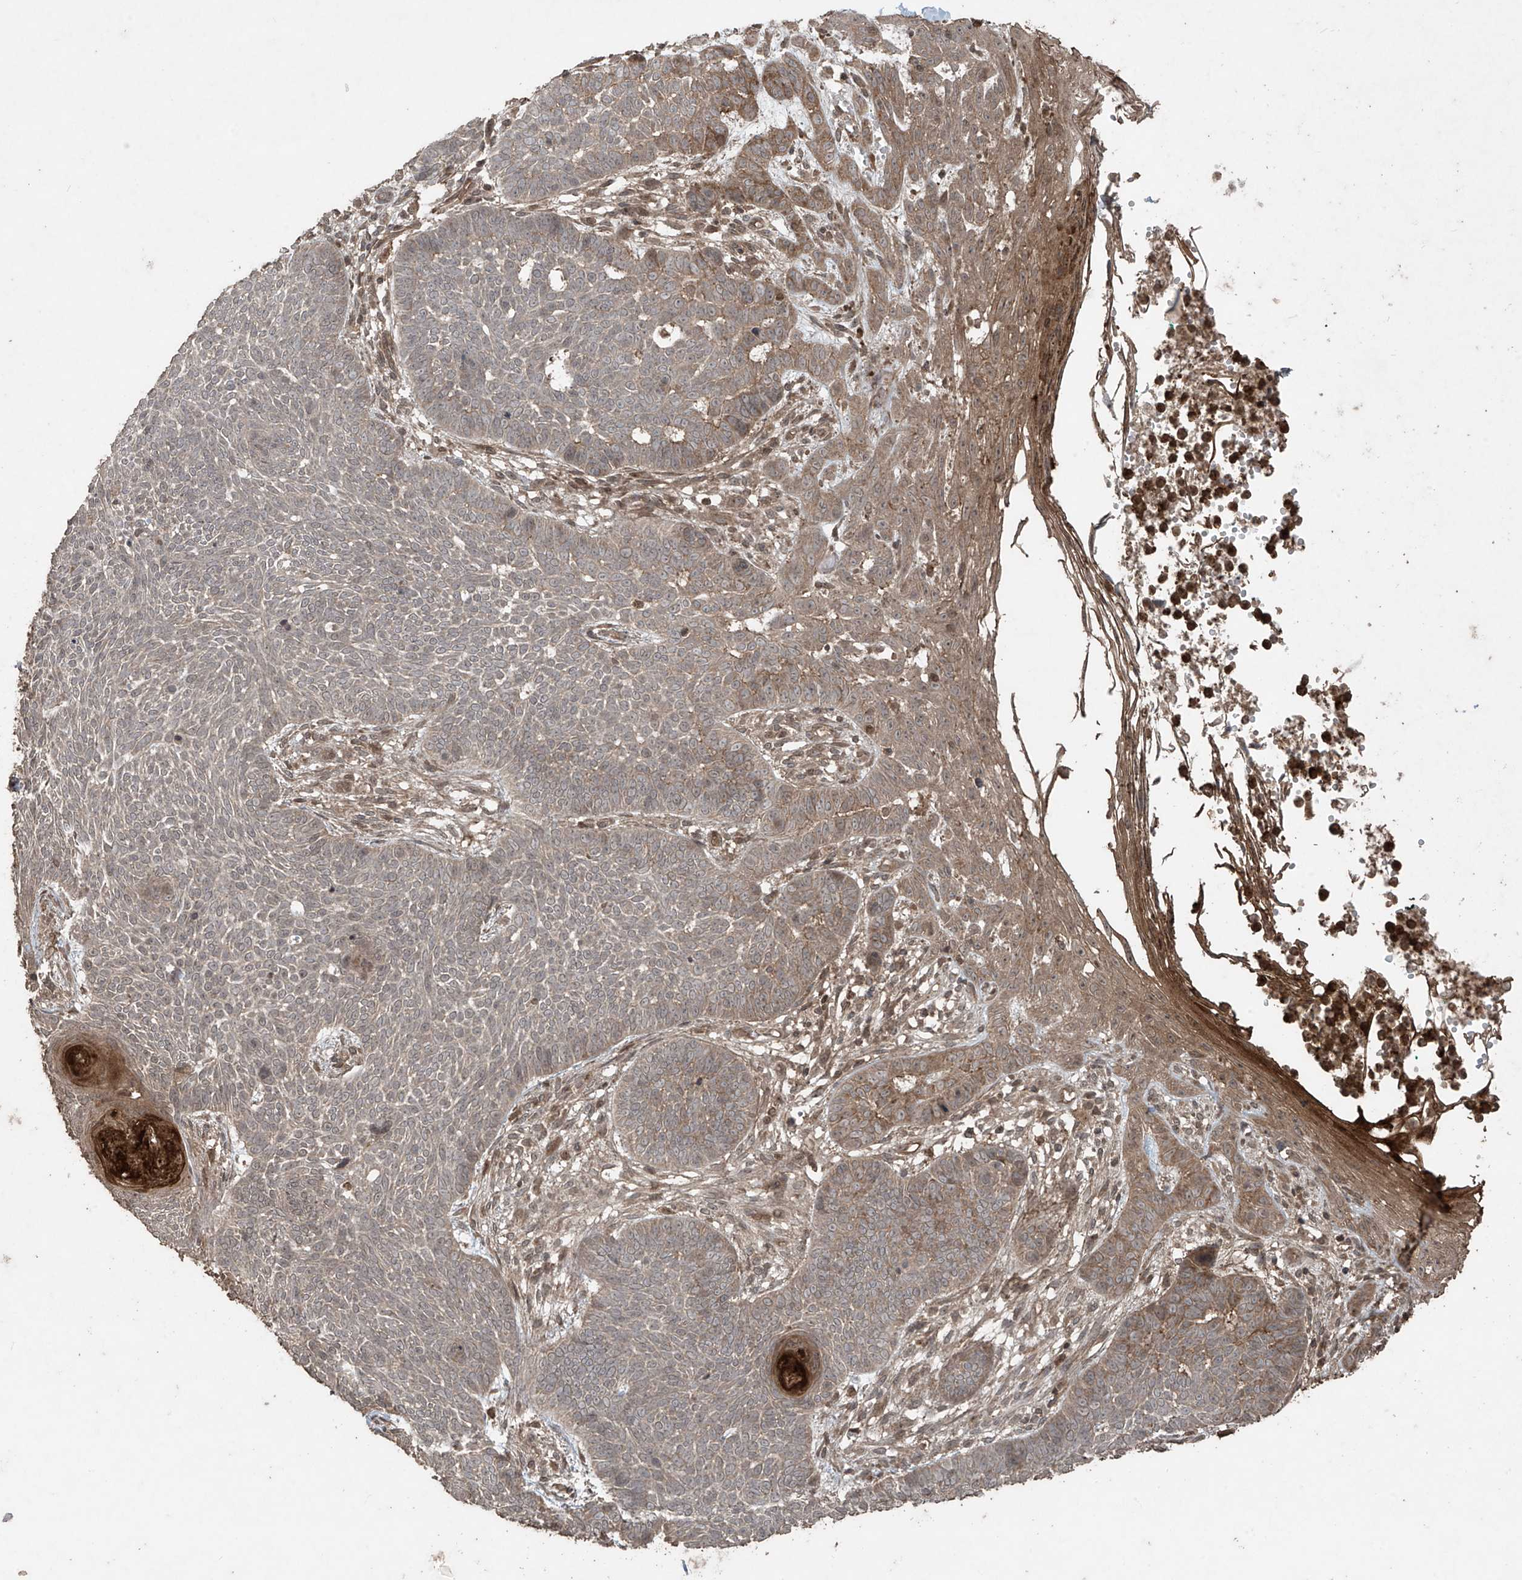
{"staining": {"intensity": "moderate", "quantity": "<25%", "location": "cytoplasmic/membranous"}, "tissue": "skin cancer", "cell_type": "Tumor cells", "image_type": "cancer", "snomed": [{"axis": "morphology", "description": "Normal tissue, NOS"}, {"axis": "morphology", "description": "Basal cell carcinoma"}, {"axis": "topography", "description": "Skin"}], "caption": "Immunohistochemistry staining of skin cancer (basal cell carcinoma), which reveals low levels of moderate cytoplasmic/membranous staining in approximately <25% of tumor cells indicating moderate cytoplasmic/membranous protein staining. The staining was performed using DAB (3,3'-diaminobenzidine) (brown) for protein detection and nuclei were counterstained in hematoxylin (blue).", "gene": "PGPEP1", "patient": {"sex": "male", "age": 64}}